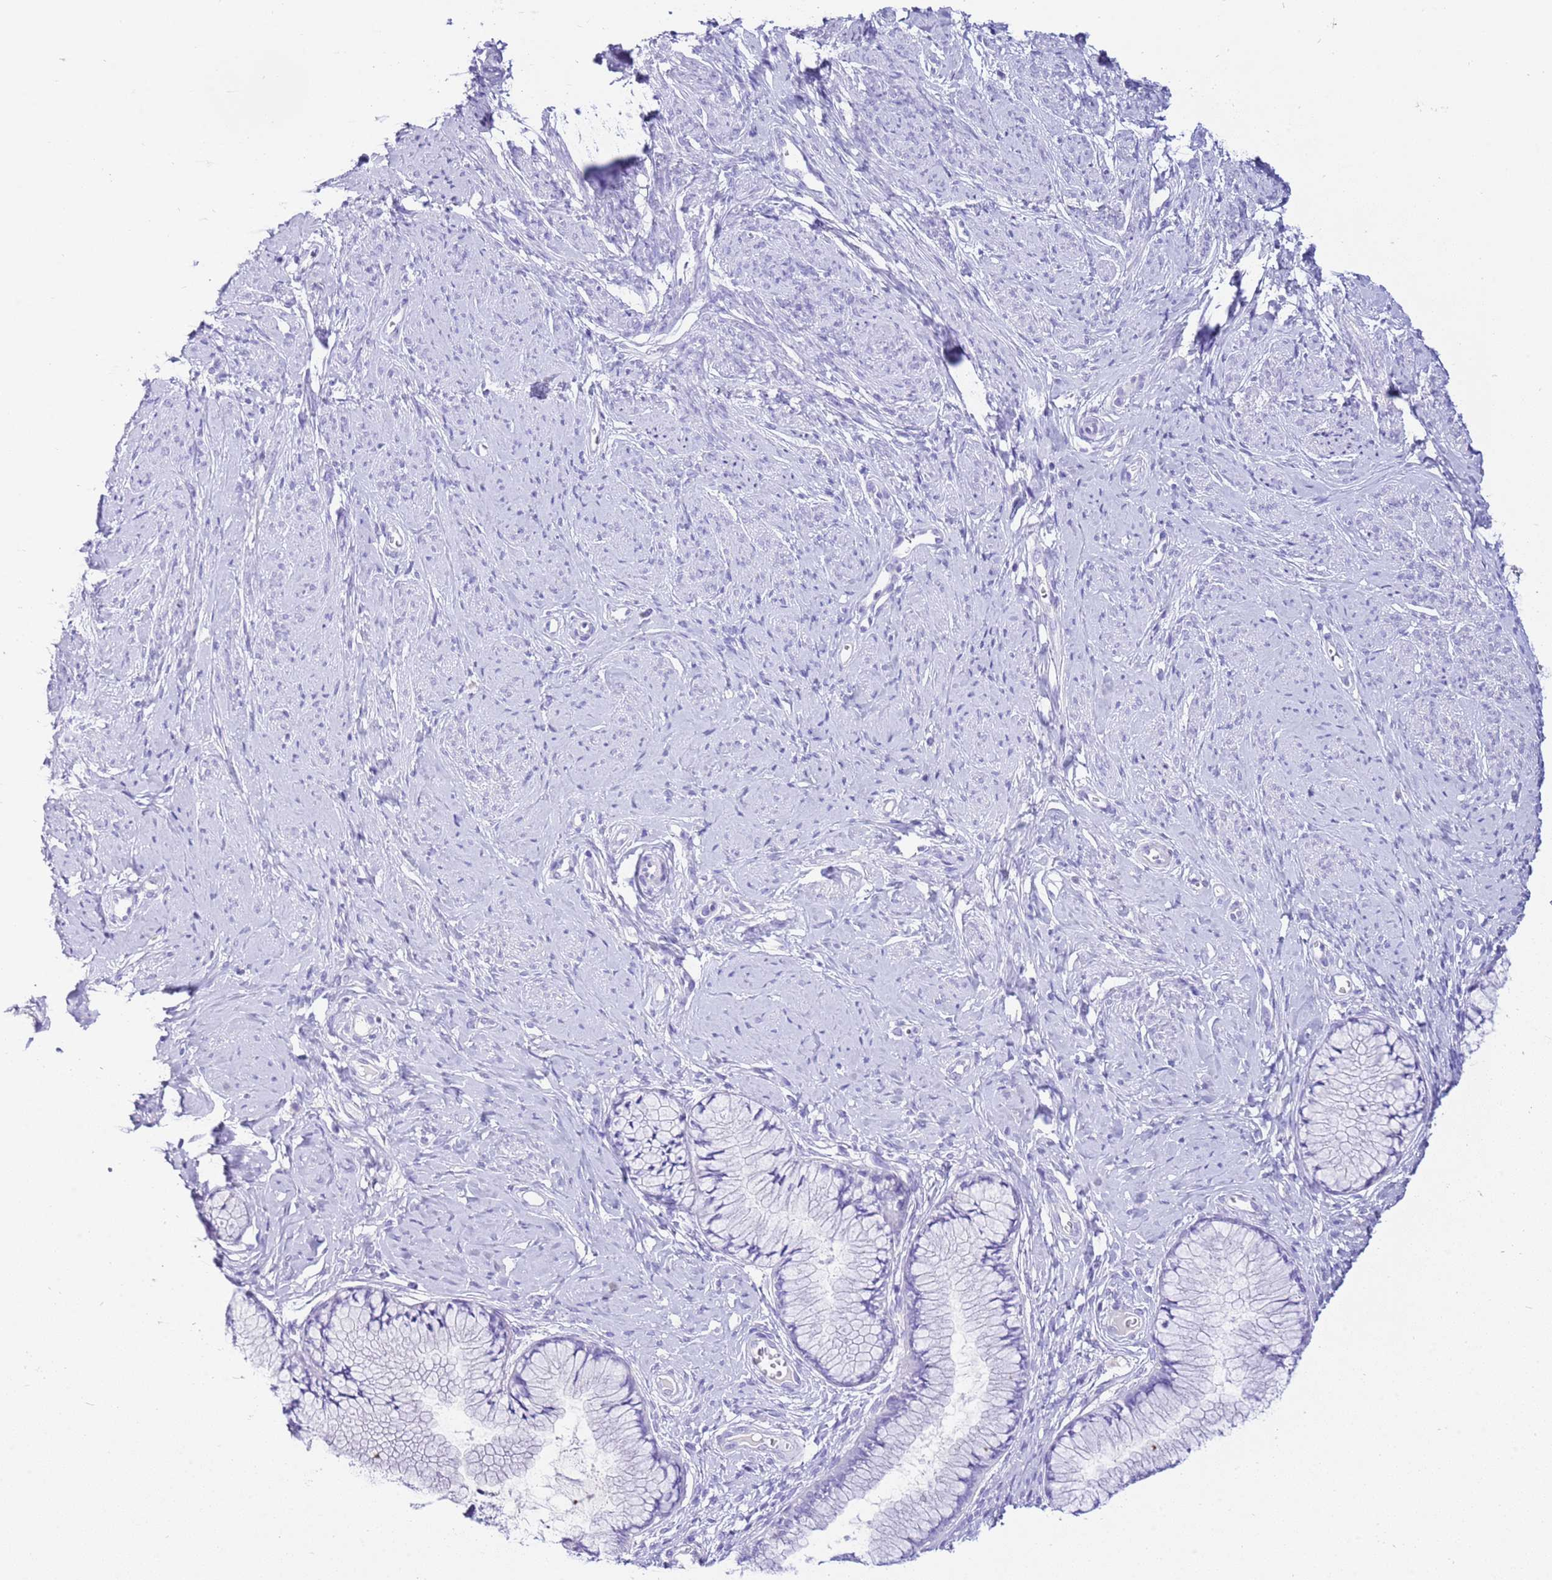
{"staining": {"intensity": "negative", "quantity": "none", "location": "none"}, "tissue": "cervix", "cell_type": "Glandular cells", "image_type": "normal", "snomed": [{"axis": "morphology", "description": "Normal tissue, NOS"}, {"axis": "topography", "description": "Cervix"}], "caption": "Immunohistochemical staining of unremarkable cervix shows no significant staining in glandular cells. Nuclei are stained in blue.", "gene": "CPB1", "patient": {"sex": "female", "age": 42}}